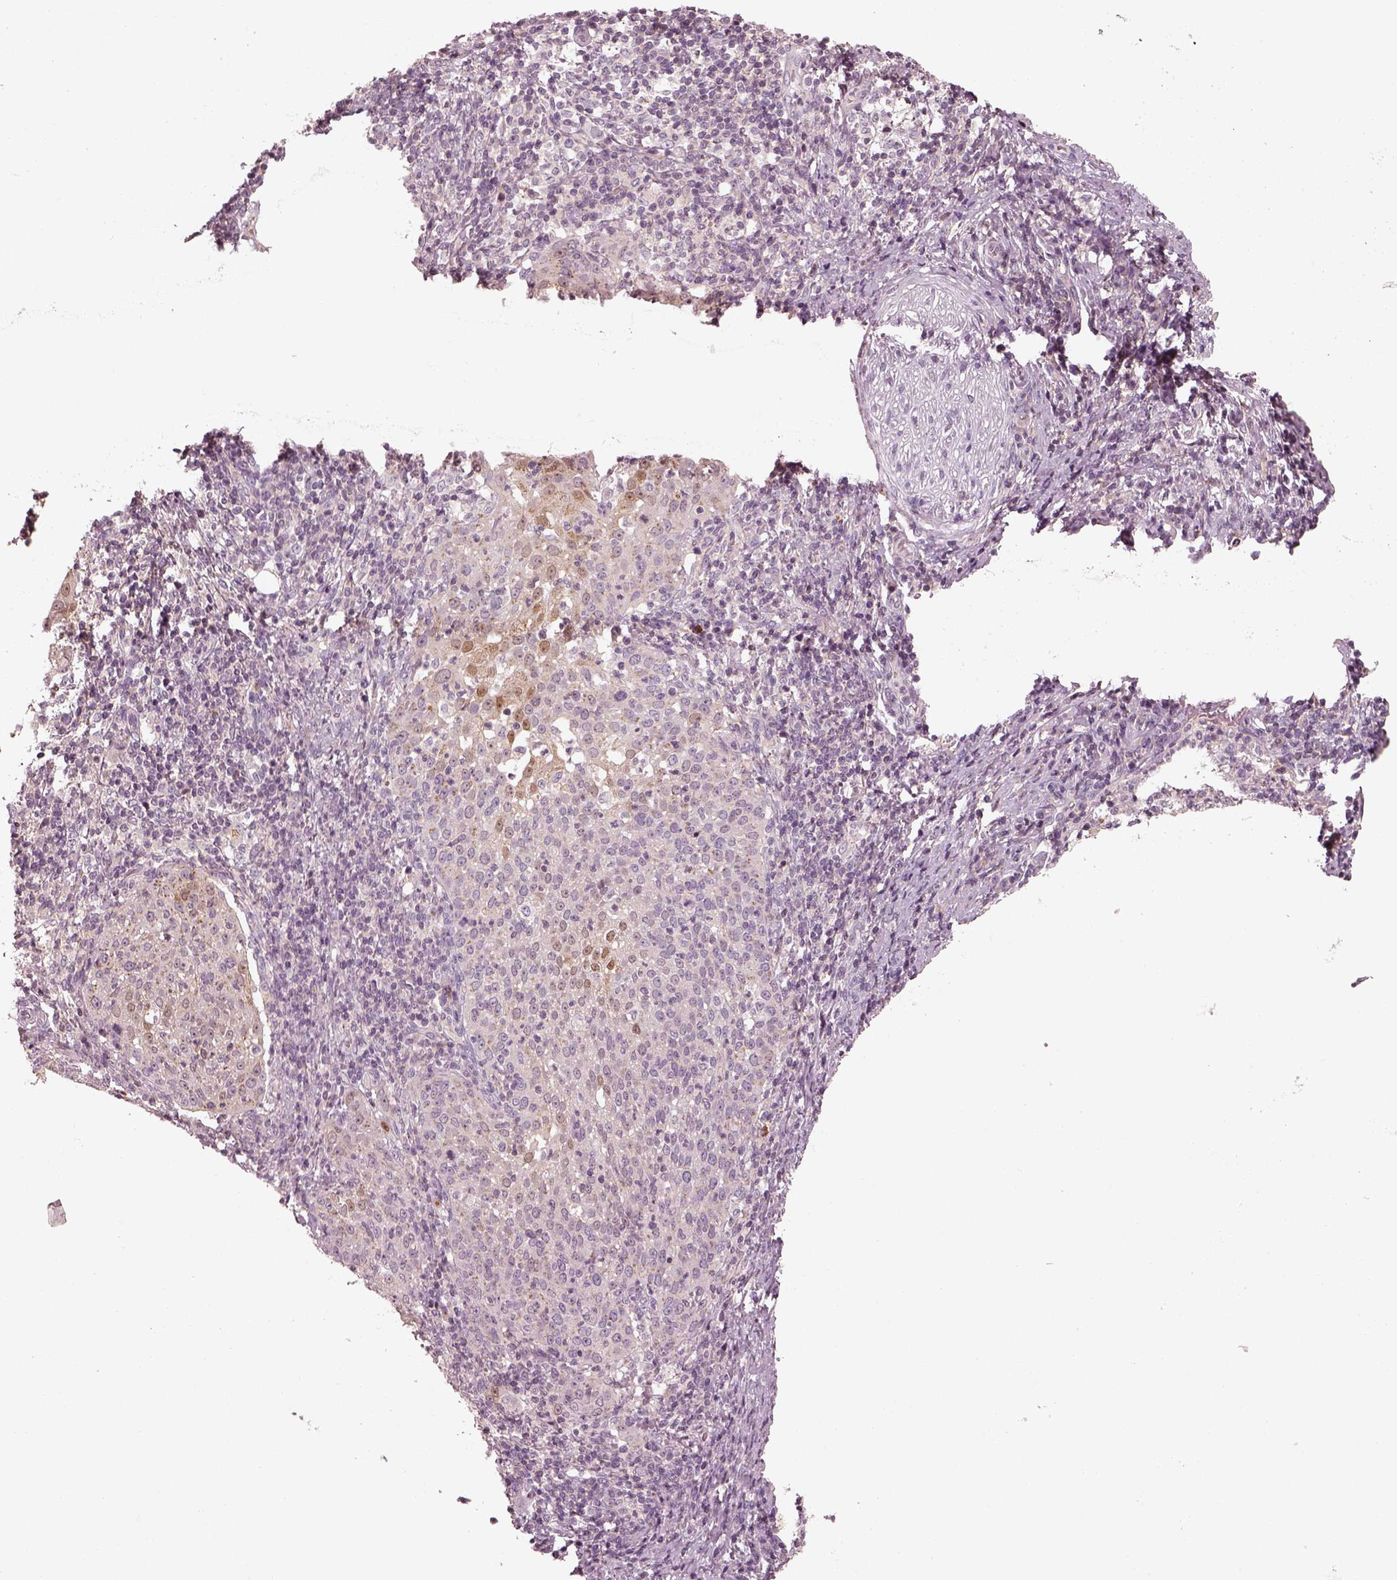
{"staining": {"intensity": "weak", "quantity": "<25%", "location": "cytoplasmic/membranous"}, "tissue": "cervical cancer", "cell_type": "Tumor cells", "image_type": "cancer", "snomed": [{"axis": "morphology", "description": "Squamous cell carcinoma, NOS"}, {"axis": "topography", "description": "Cervix"}], "caption": "This is an immunohistochemistry (IHC) micrograph of cervical cancer (squamous cell carcinoma). There is no expression in tumor cells.", "gene": "SDCBP2", "patient": {"sex": "female", "age": 51}}